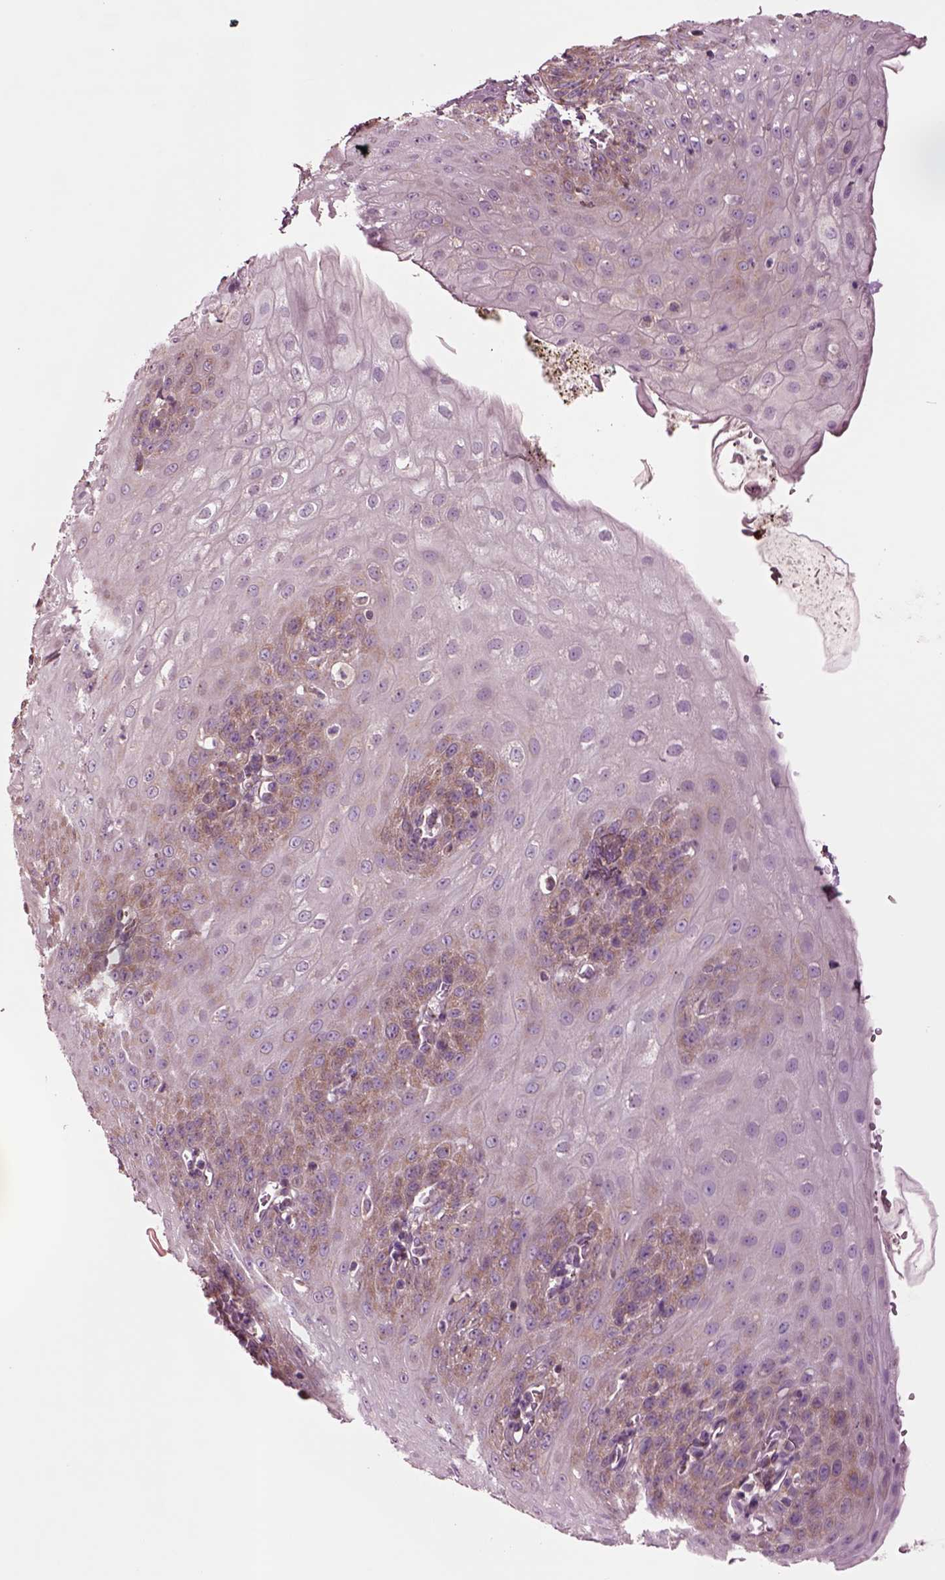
{"staining": {"intensity": "moderate", "quantity": "25%-75%", "location": "cytoplasmic/membranous"}, "tissue": "esophagus", "cell_type": "Squamous epithelial cells", "image_type": "normal", "snomed": [{"axis": "morphology", "description": "Normal tissue, NOS"}, {"axis": "topography", "description": "Esophagus"}], "caption": "A micrograph showing moderate cytoplasmic/membranous expression in about 25%-75% of squamous epithelial cells in benign esophagus, as visualized by brown immunohistochemical staining.", "gene": "SEC23A", "patient": {"sex": "male", "age": 71}}